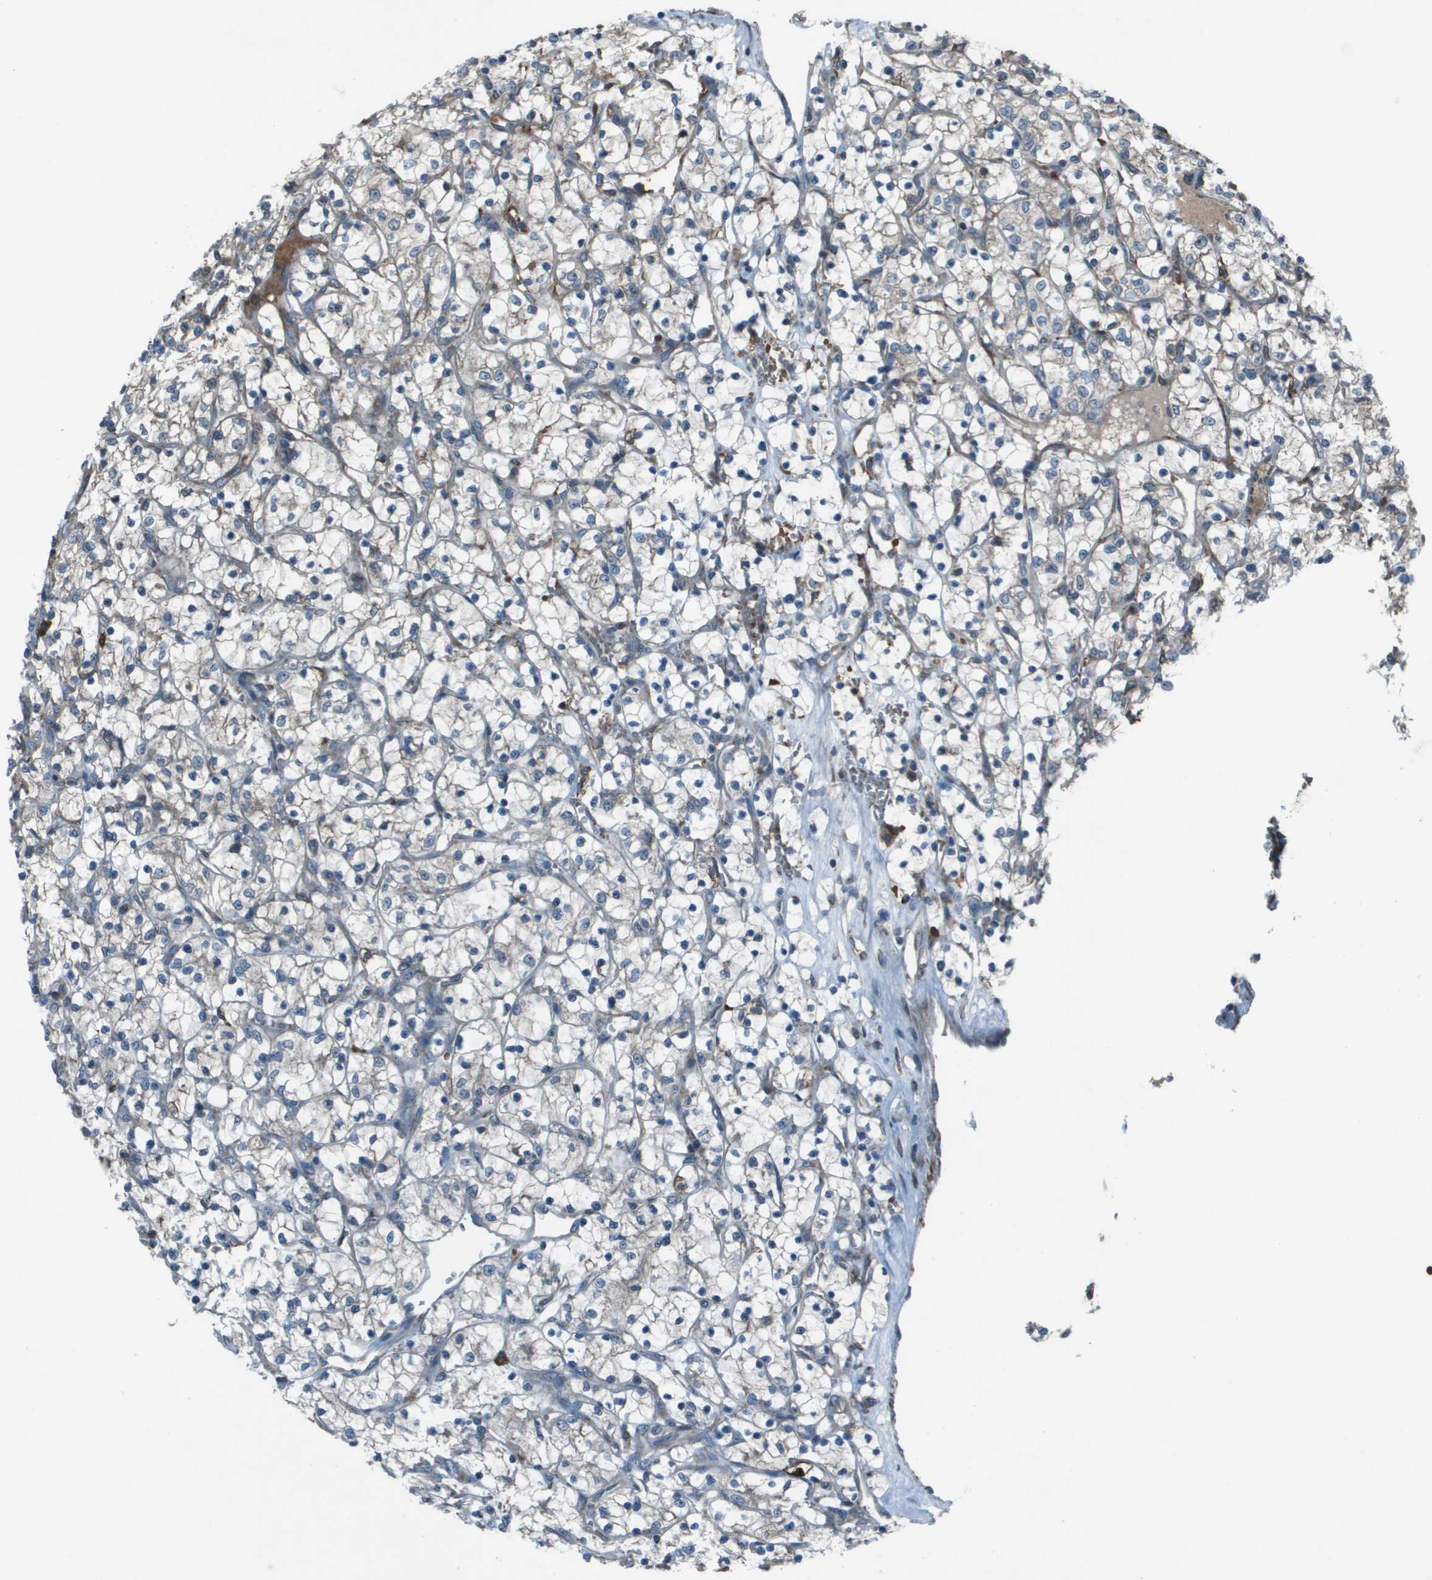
{"staining": {"intensity": "negative", "quantity": "none", "location": "none"}, "tissue": "renal cancer", "cell_type": "Tumor cells", "image_type": "cancer", "snomed": [{"axis": "morphology", "description": "Adenocarcinoma, NOS"}, {"axis": "topography", "description": "Kidney"}], "caption": "Immunohistochemistry (IHC) micrograph of adenocarcinoma (renal) stained for a protein (brown), which reveals no expression in tumor cells.", "gene": "UTS2", "patient": {"sex": "female", "age": 69}}